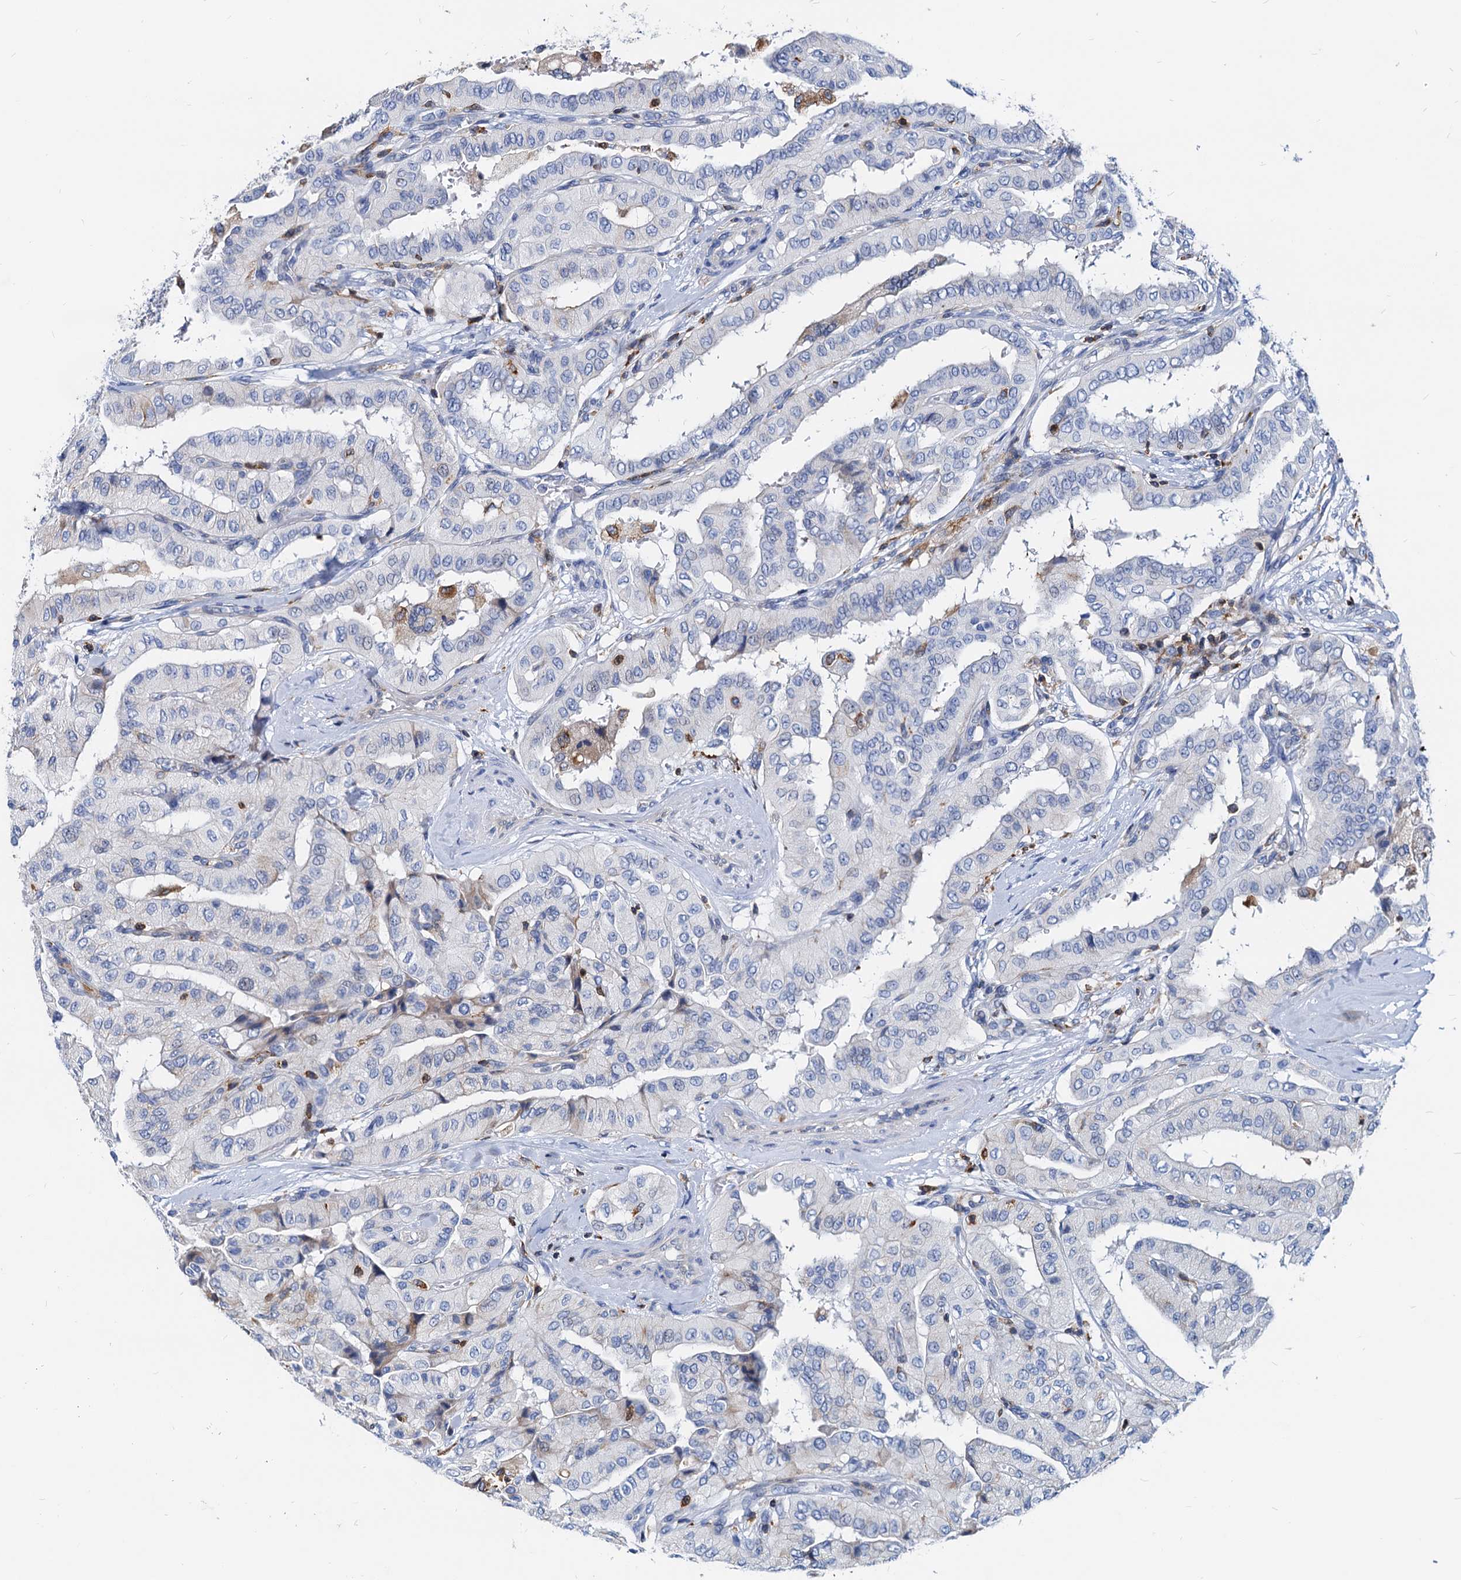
{"staining": {"intensity": "negative", "quantity": "none", "location": "none"}, "tissue": "thyroid cancer", "cell_type": "Tumor cells", "image_type": "cancer", "snomed": [{"axis": "morphology", "description": "Papillary adenocarcinoma, NOS"}, {"axis": "topography", "description": "Thyroid gland"}], "caption": "DAB immunohistochemical staining of thyroid papillary adenocarcinoma reveals no significant positivity in tumor cells.", "gene": "LCP2", "patient": {"sex": "female", "age": 59}}